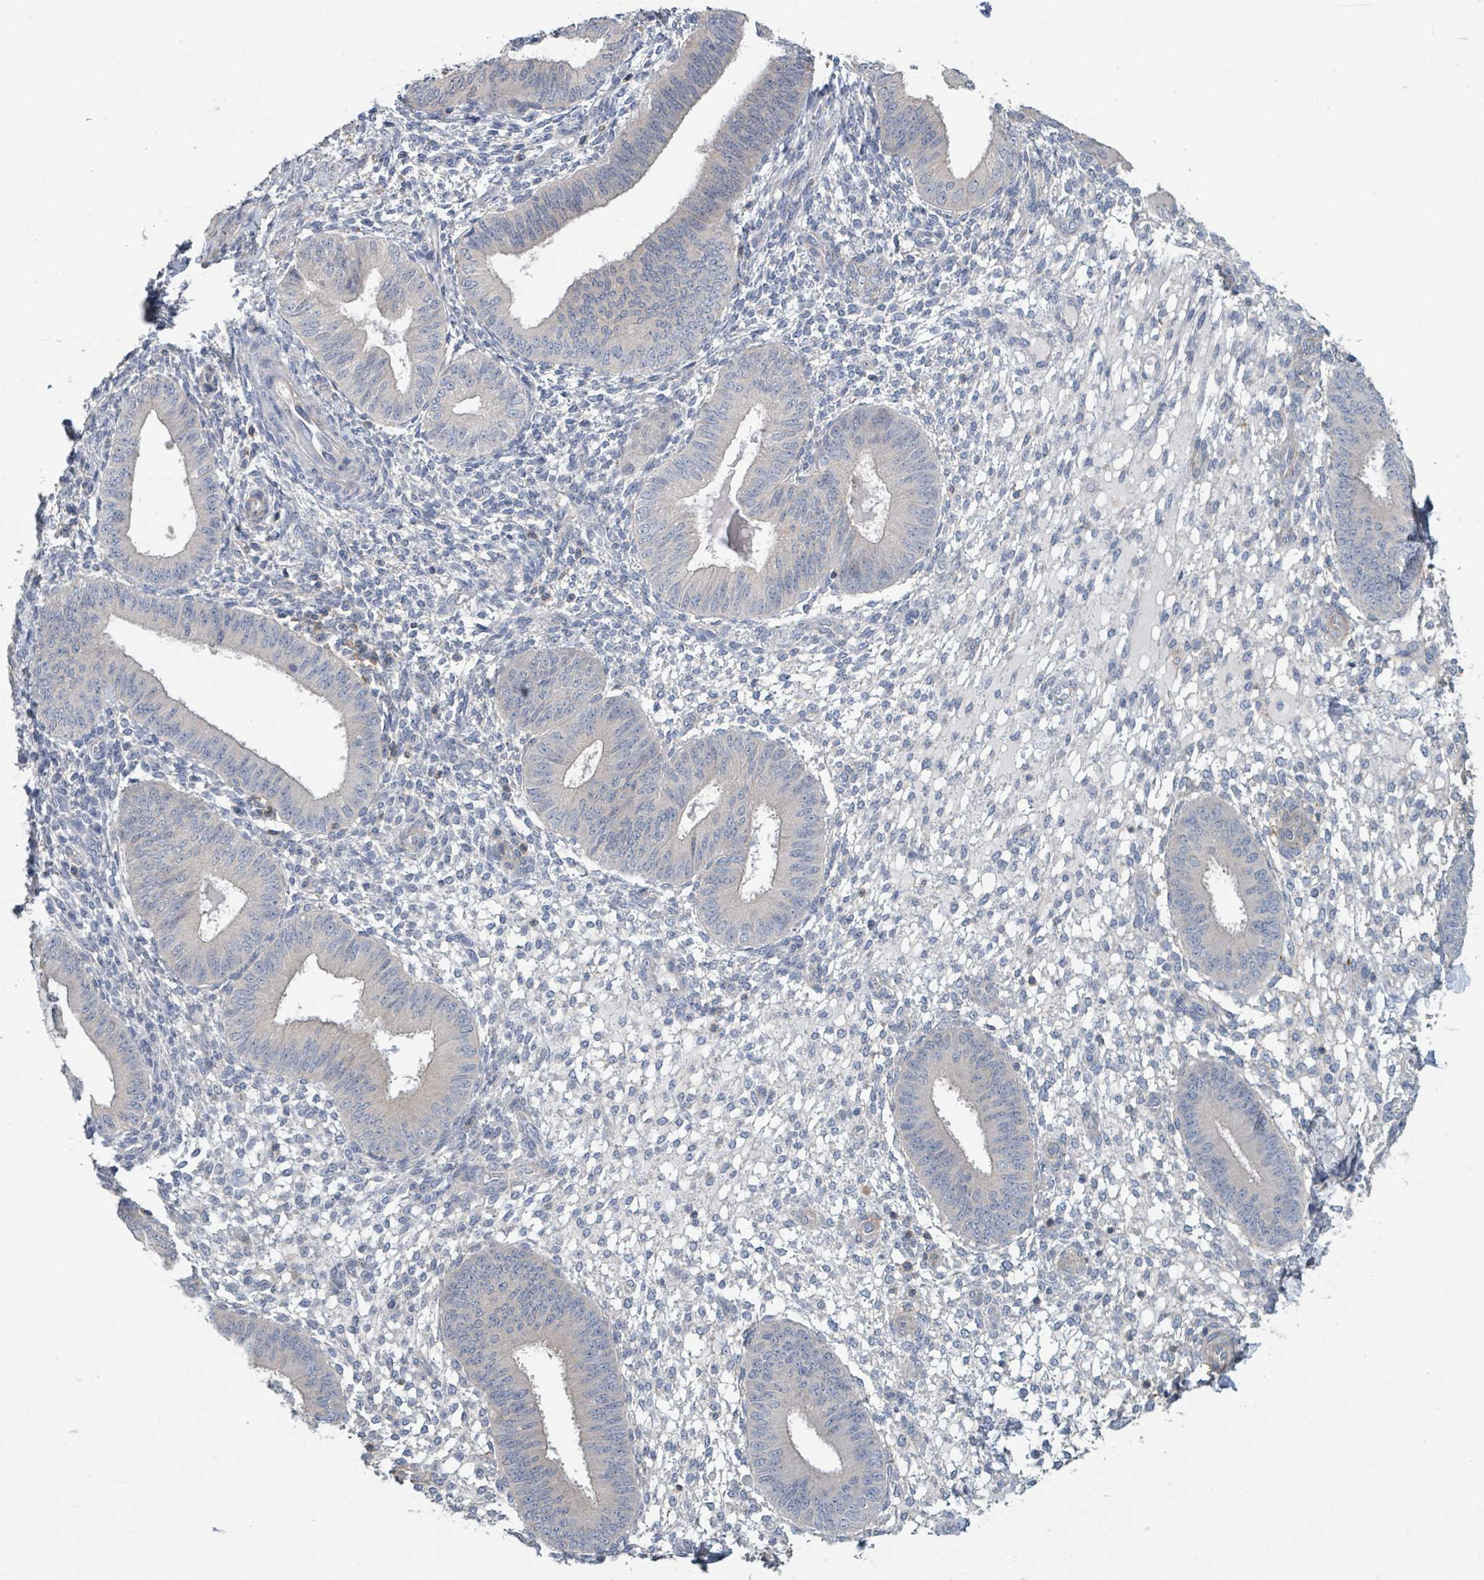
{"staining": {"intensity": "negative", "quantity": "none", "location": "none"}, "tissue": "endometrium", "cell_type": "Cells in endometrial stroma", "image_type": "normal", "snomed": [{"axis": "morphology", "description": "Normal tissue, NOS"}, {"axis": "topography", "description": "Endometrium"}], "caption": "High magnification brightfield microscopy of normal endometrium stained with DAB (3,3'-diaminobenzidine) (brown) and counterstained with hematoxylin (blue): cells in endometrial stroma show no significant staining. (DAB immunohistochemistry (IHC), high magnification).", "gene": "LRRC42", "patient": {"sex": "female", "age": 49}}